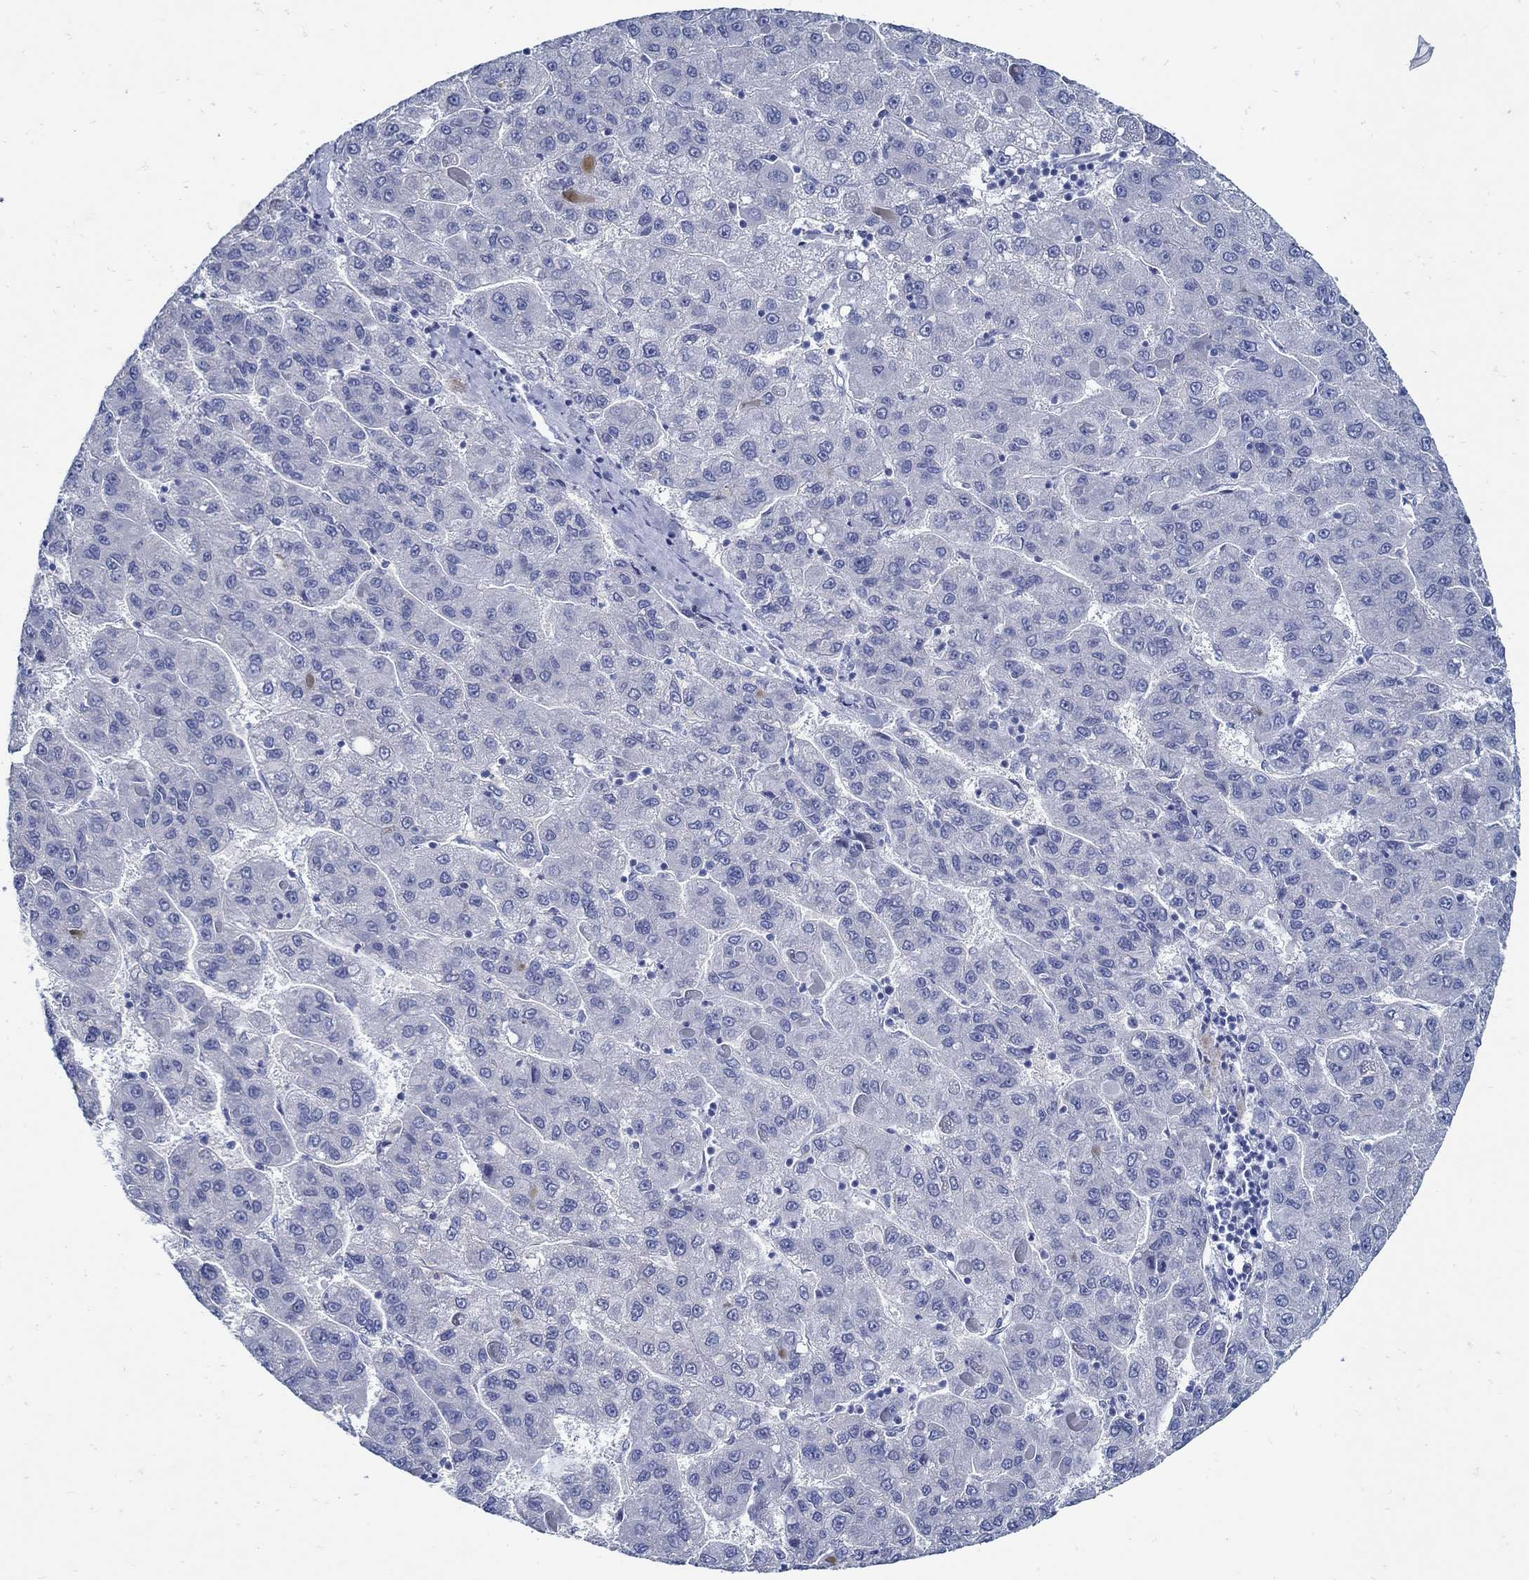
{"staining": {"intensity": "negative", "quantity": "none", "location": "none"}, "tissue": "liver cancer", "cell_type": "Tumor cells", "image_type": "cancer", "snomed": [{"axis": "morphology", "description": "Carcinoma, Hepatocellular, NOS"}, {"axis": "topography", "description": "Liver"}], "caption": "Tumor cells are negative for protein expression in human liver cancer.", "gene": "PAX9", "patient": {"sex": "female", "age": 82}}